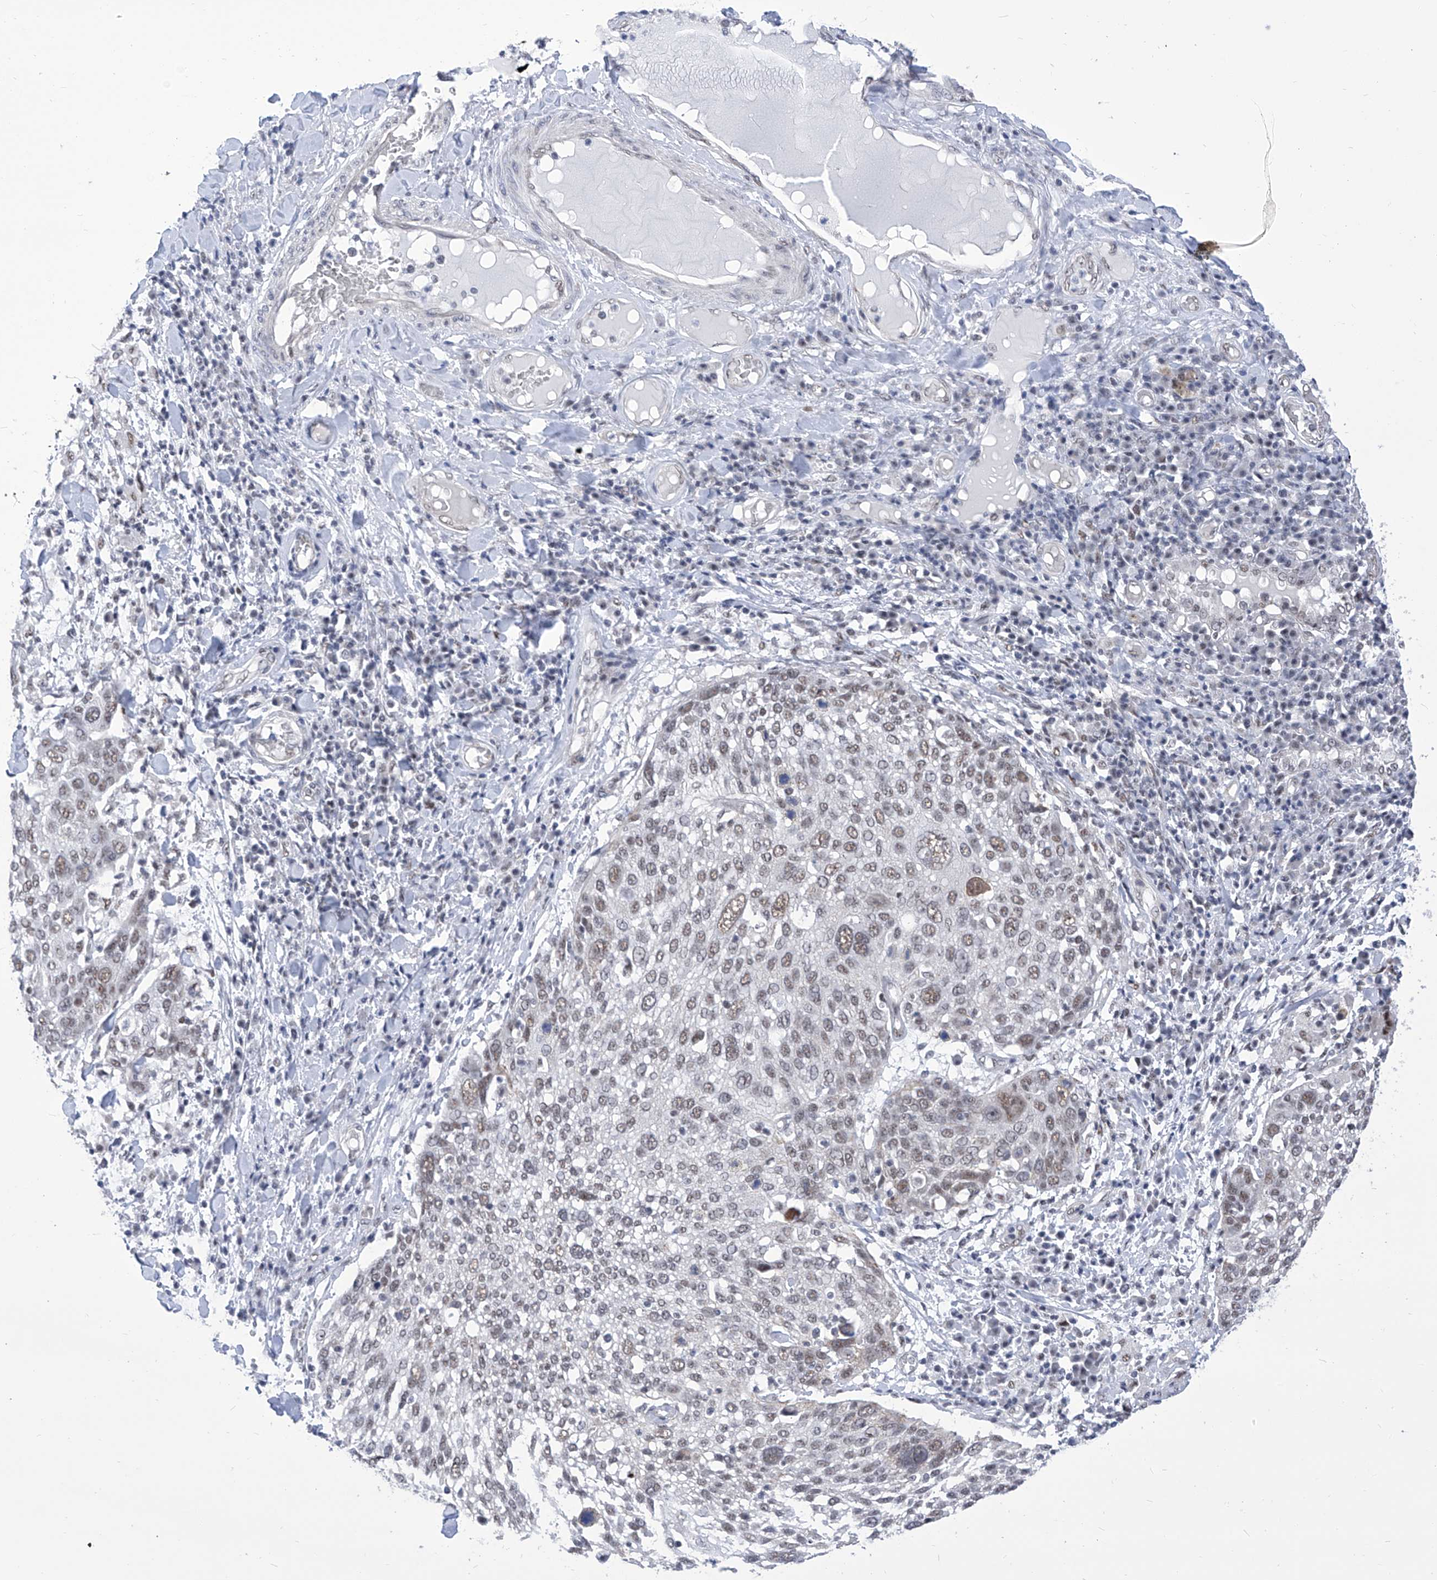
{"staining": {"intensity": "weak", "quantity": "25%-75%", "location": "nuclear"}, "tissue": "lung cancer", "cell_type": "Tumor cells", "image_type": "cancer", "snomed": [{"axis": "morphology", "description": "Squamous cell carcinoma, NOS"}, {"axis": "topography", "description": "Lung"}], "caption": "A brown stain highlights weak nuclear positivity of a protein in lung squamous cell carcinoma tumor cells.", "gene": "SART1", "patient": {"sex": "male", "age": 65}}